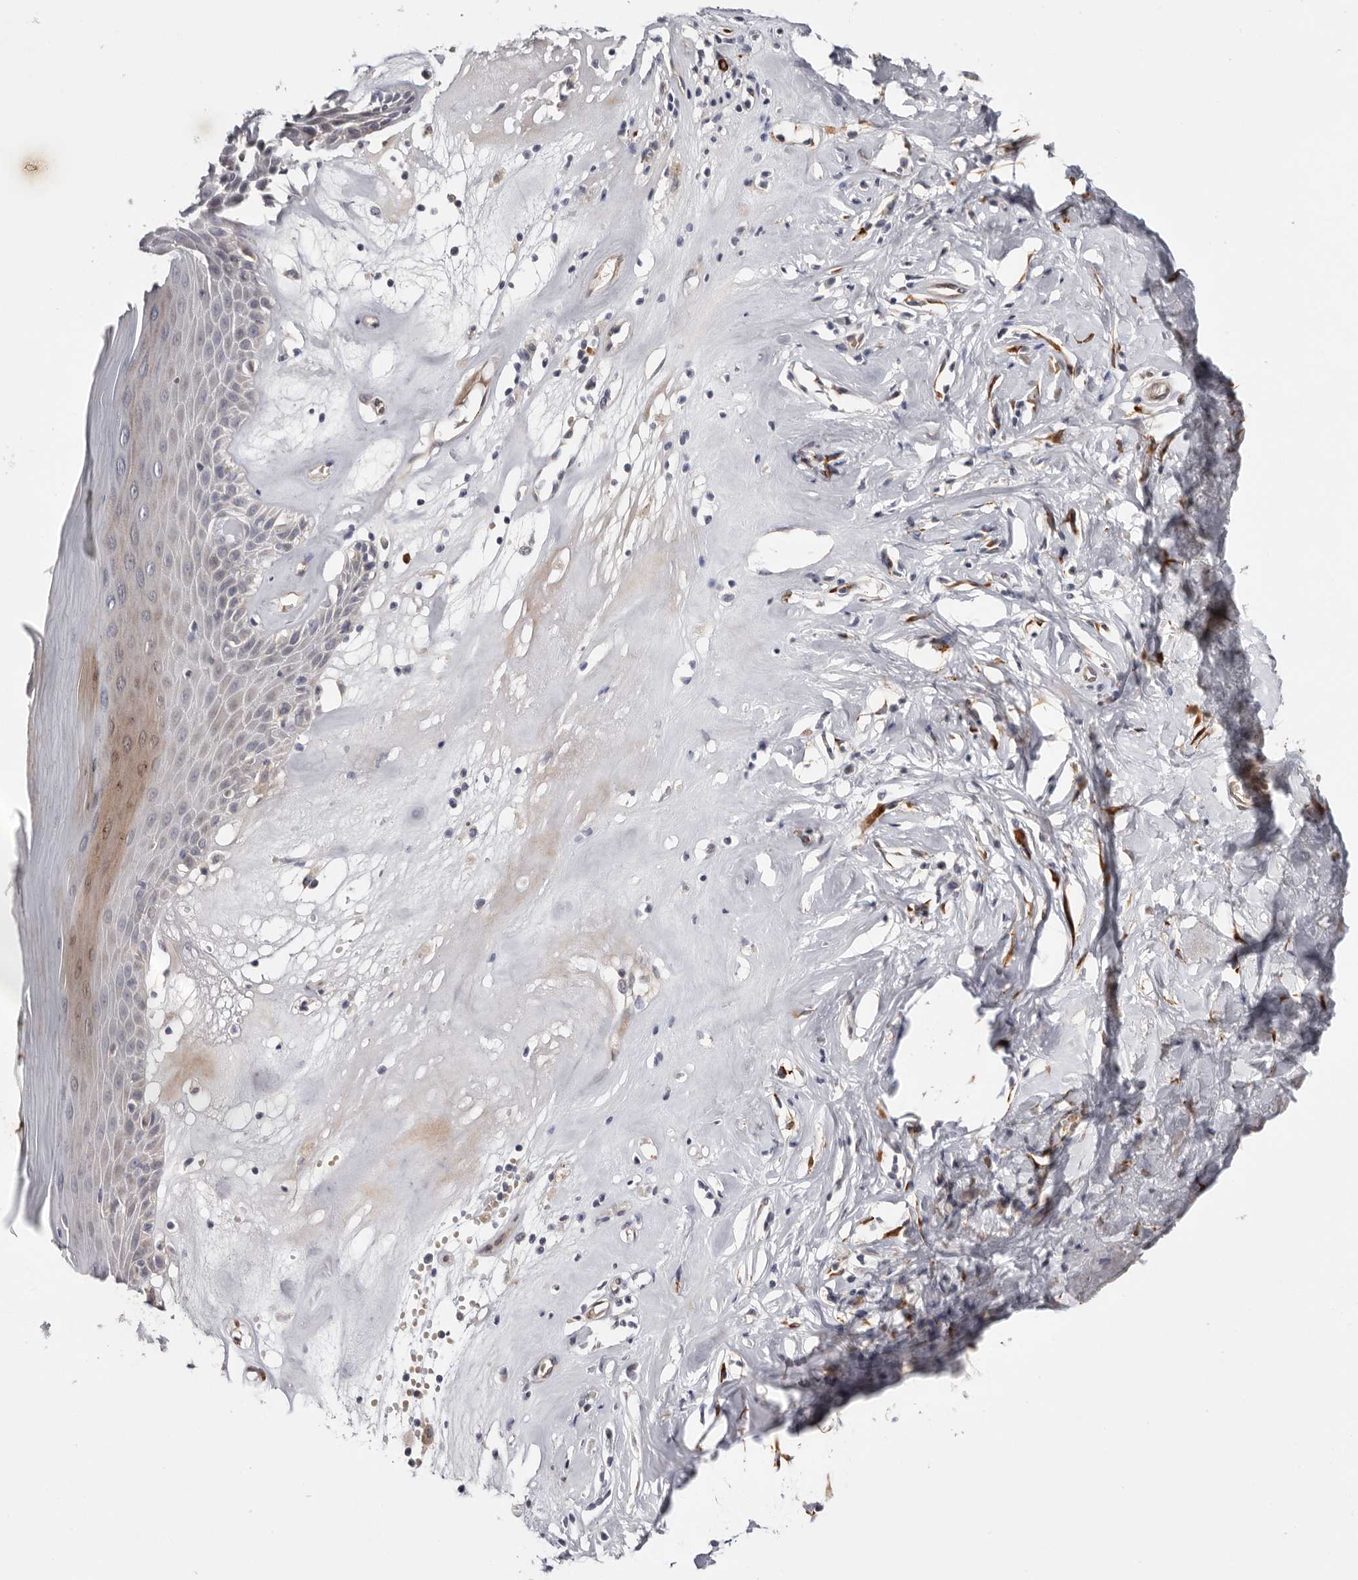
{"staining": {"intensity": "weak", "quantity": "<25%", "location": "cytoplasmic/membranous"}, "tissue": "skin", "cell_type": "Epidermal cells", "image_type": "normal", "snomed": [{"axis": "morphology", "description": "Normal tissue, NOS"}, {"axis": "morphology", "description": "Inflammation, NOS"}, {"axis": "topography", "description": "Vulva"}], "caption": "DAB (3,3'-diaminobenzidine) immunohistochemical staining of benign human skin reveals no significant positivity in epidermal cells.", "gene": "USH1C", "patient": {"sex": "female", "age": 84}}